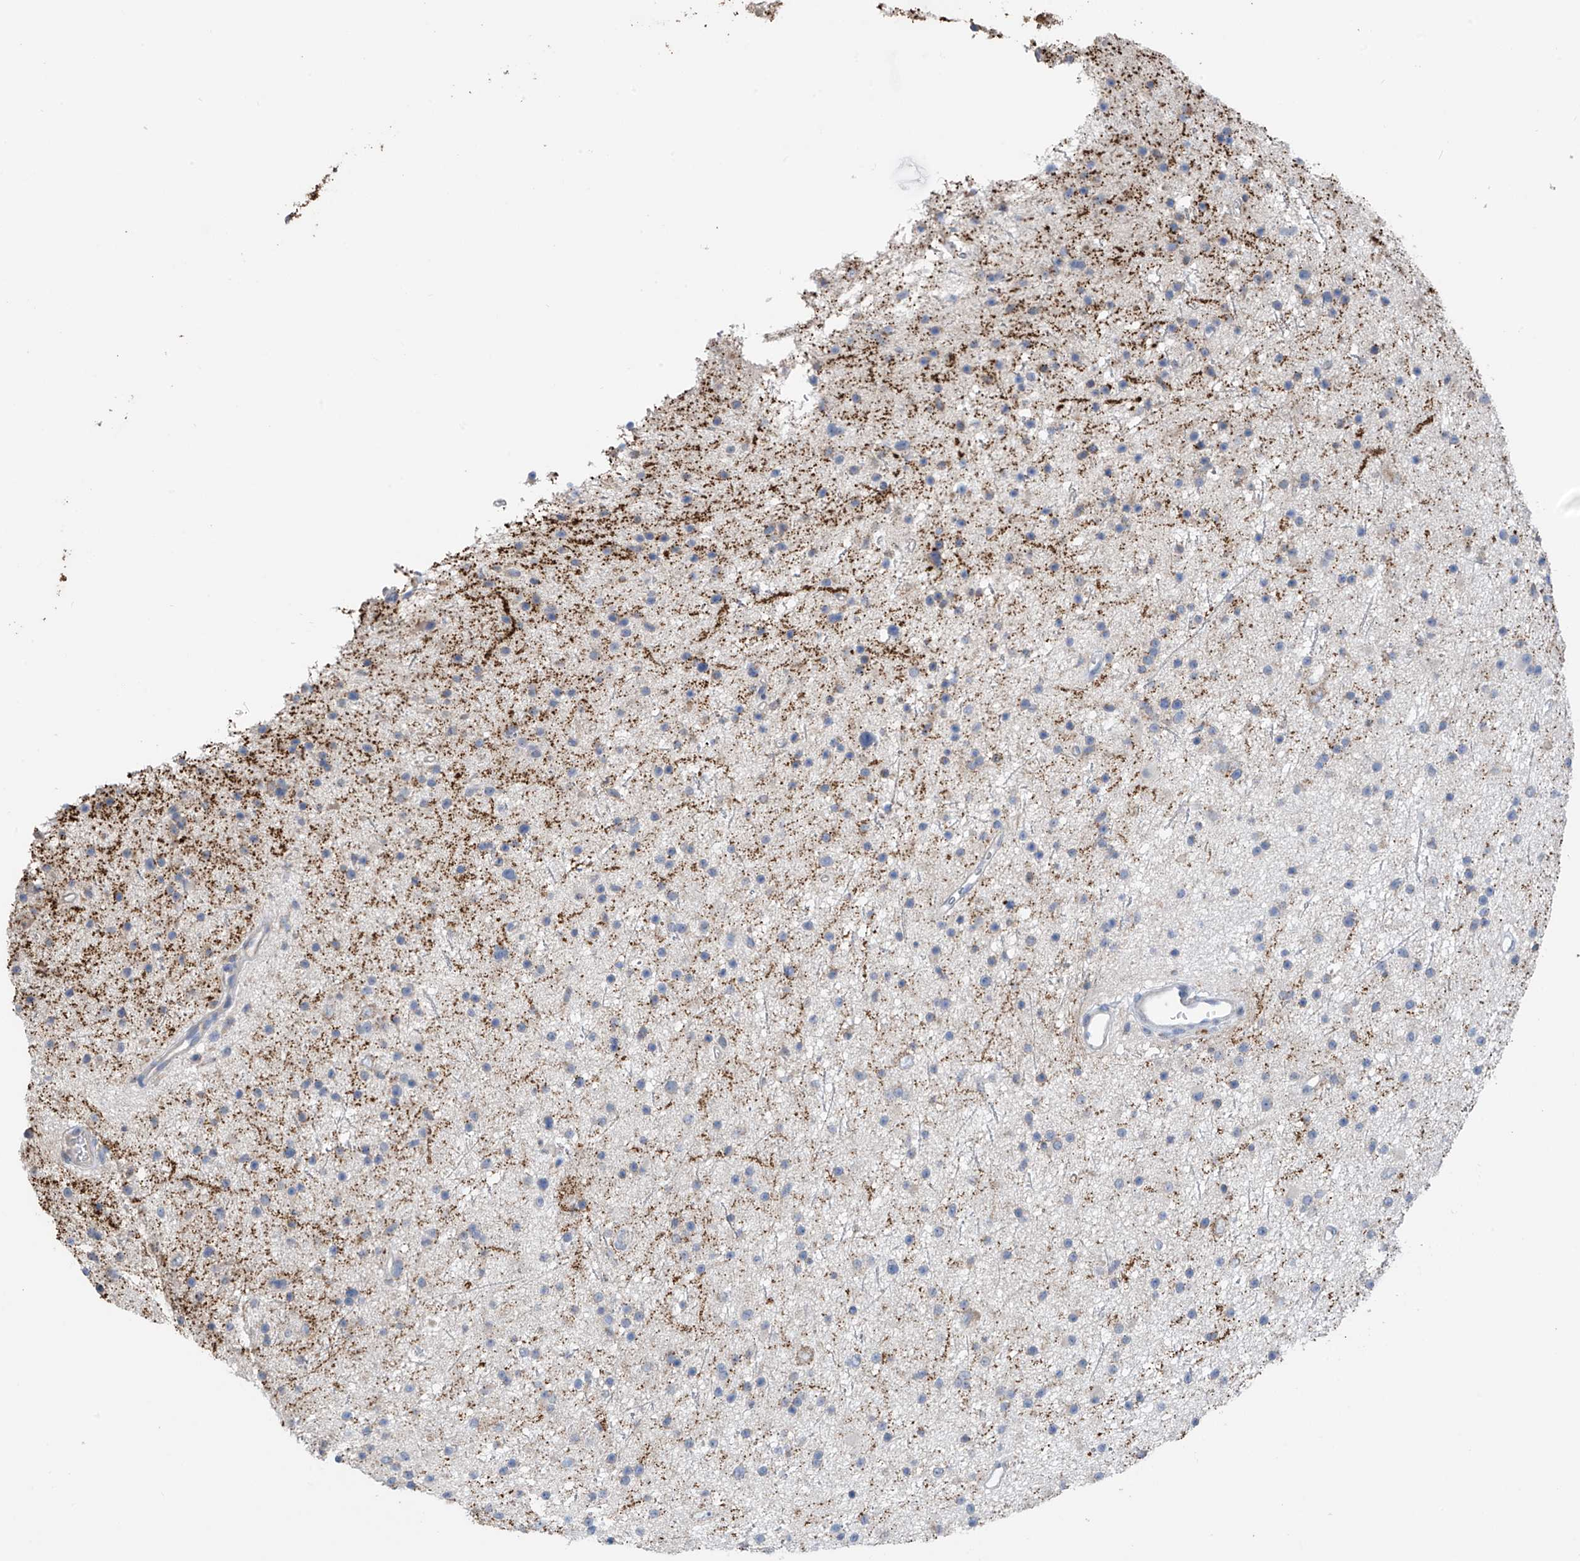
{"staining": {"intensity": "negative", "quantity": "none", "location": "none"}, "tissue": "glioma", "cell_type": "Tumor cells", "image_type": "cancer", "snomed": [{"axis": "morphology", "description": "Glioma, malignant, Low grade"}, {"axis": "topography", "description": "Cerebral cortex"}], "caption": "Malignant low-grade glioma was stained to show a protein in brown. There is no significant staining in tumor cells.", "gene": "SYN3", "patient": {"sex": "female", "age": 39}}